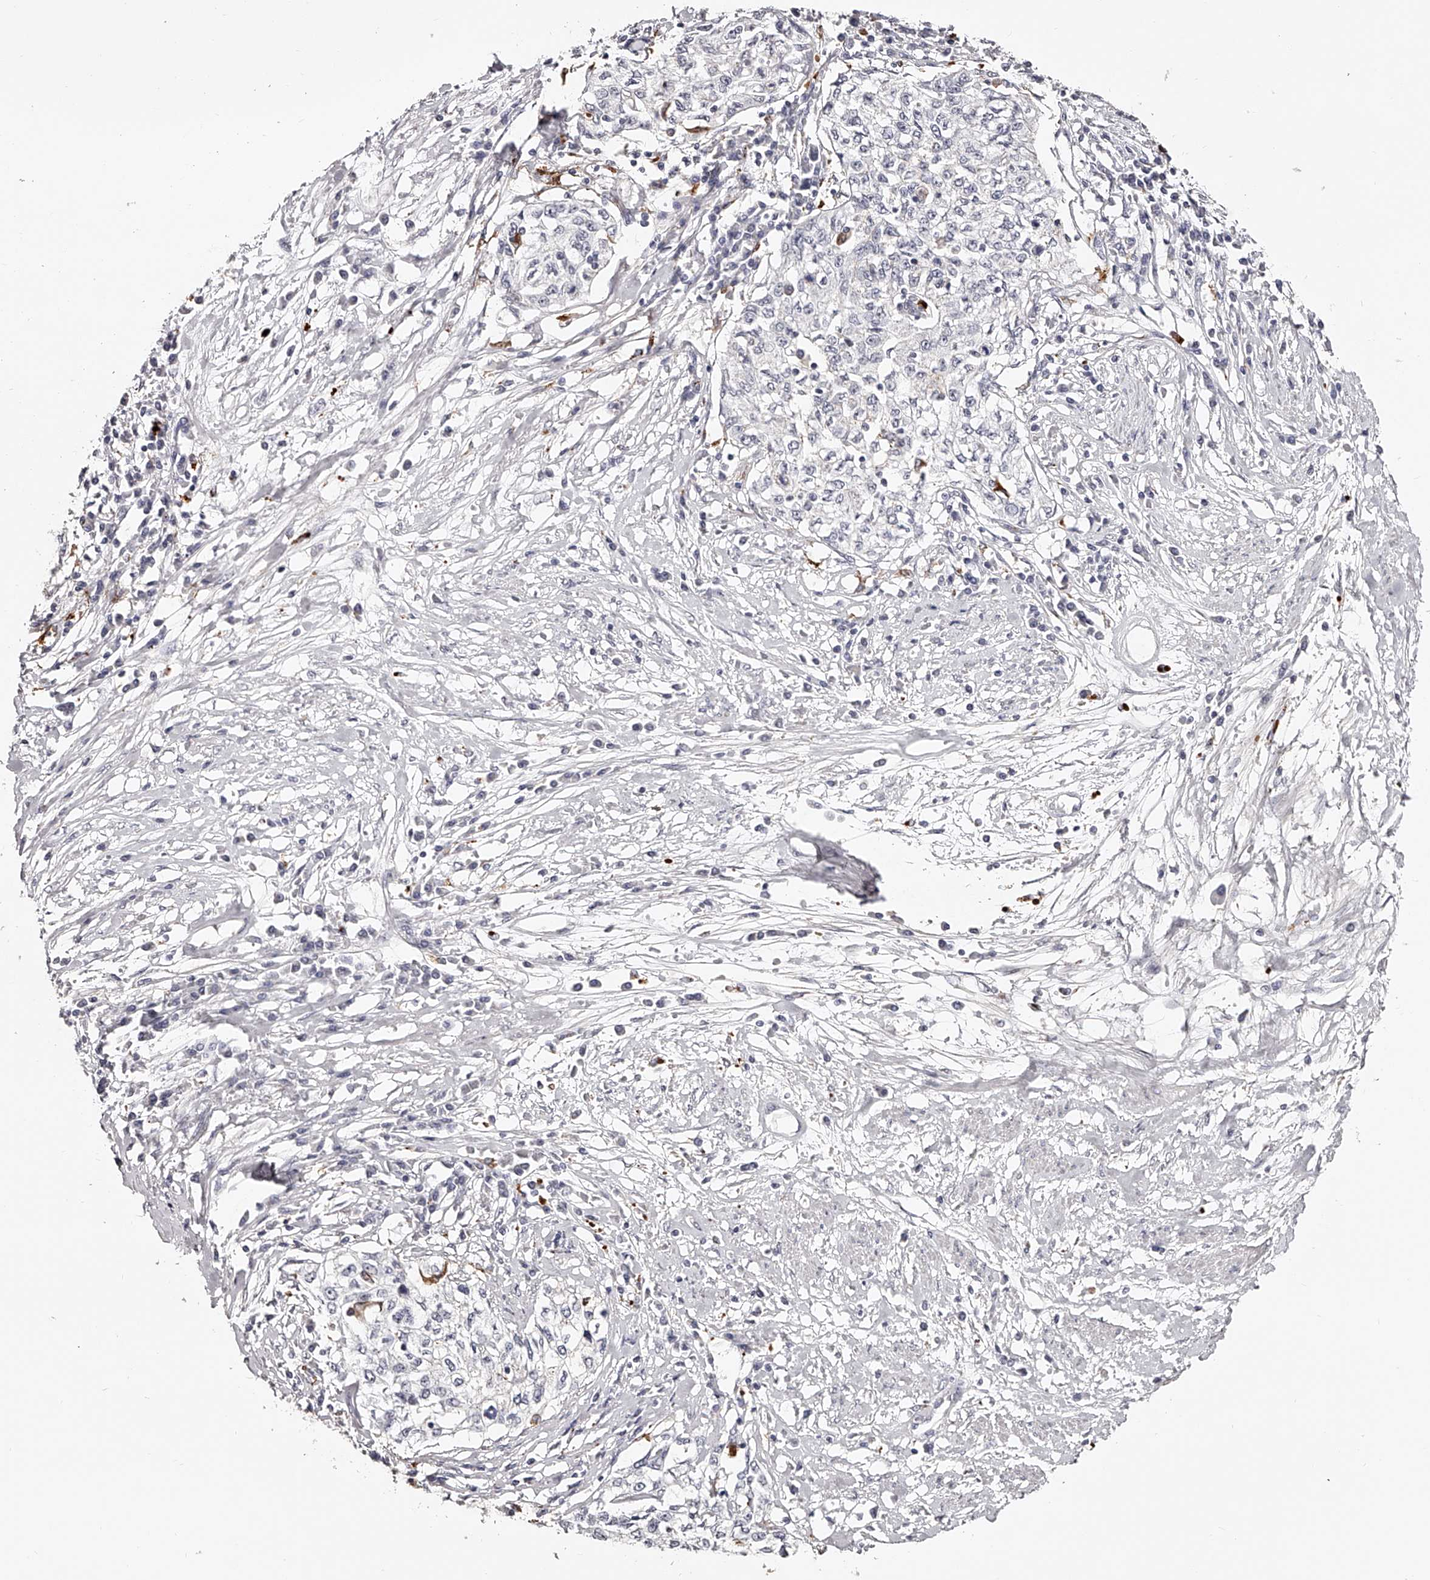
{"staining": {"intensity": "negative", "quantity": "none", "location": "none"}, "tissue": "cervical cancer", "cell_type": "Tumor cells", "image_type": "cancer", "snomed": [{"axis": "morphology", "description": "Squamous cell carcinoma, NOS"}, {"axis": "topography", "description": "Cervix"}], "caption": "DAB immunohistochemical staining of cervical cancer (squamous cell carcinoma) reveals no significant expression in tumor cells.", "gene": "SLC35D3", "patient": {"sex": "female", "age": 57}}